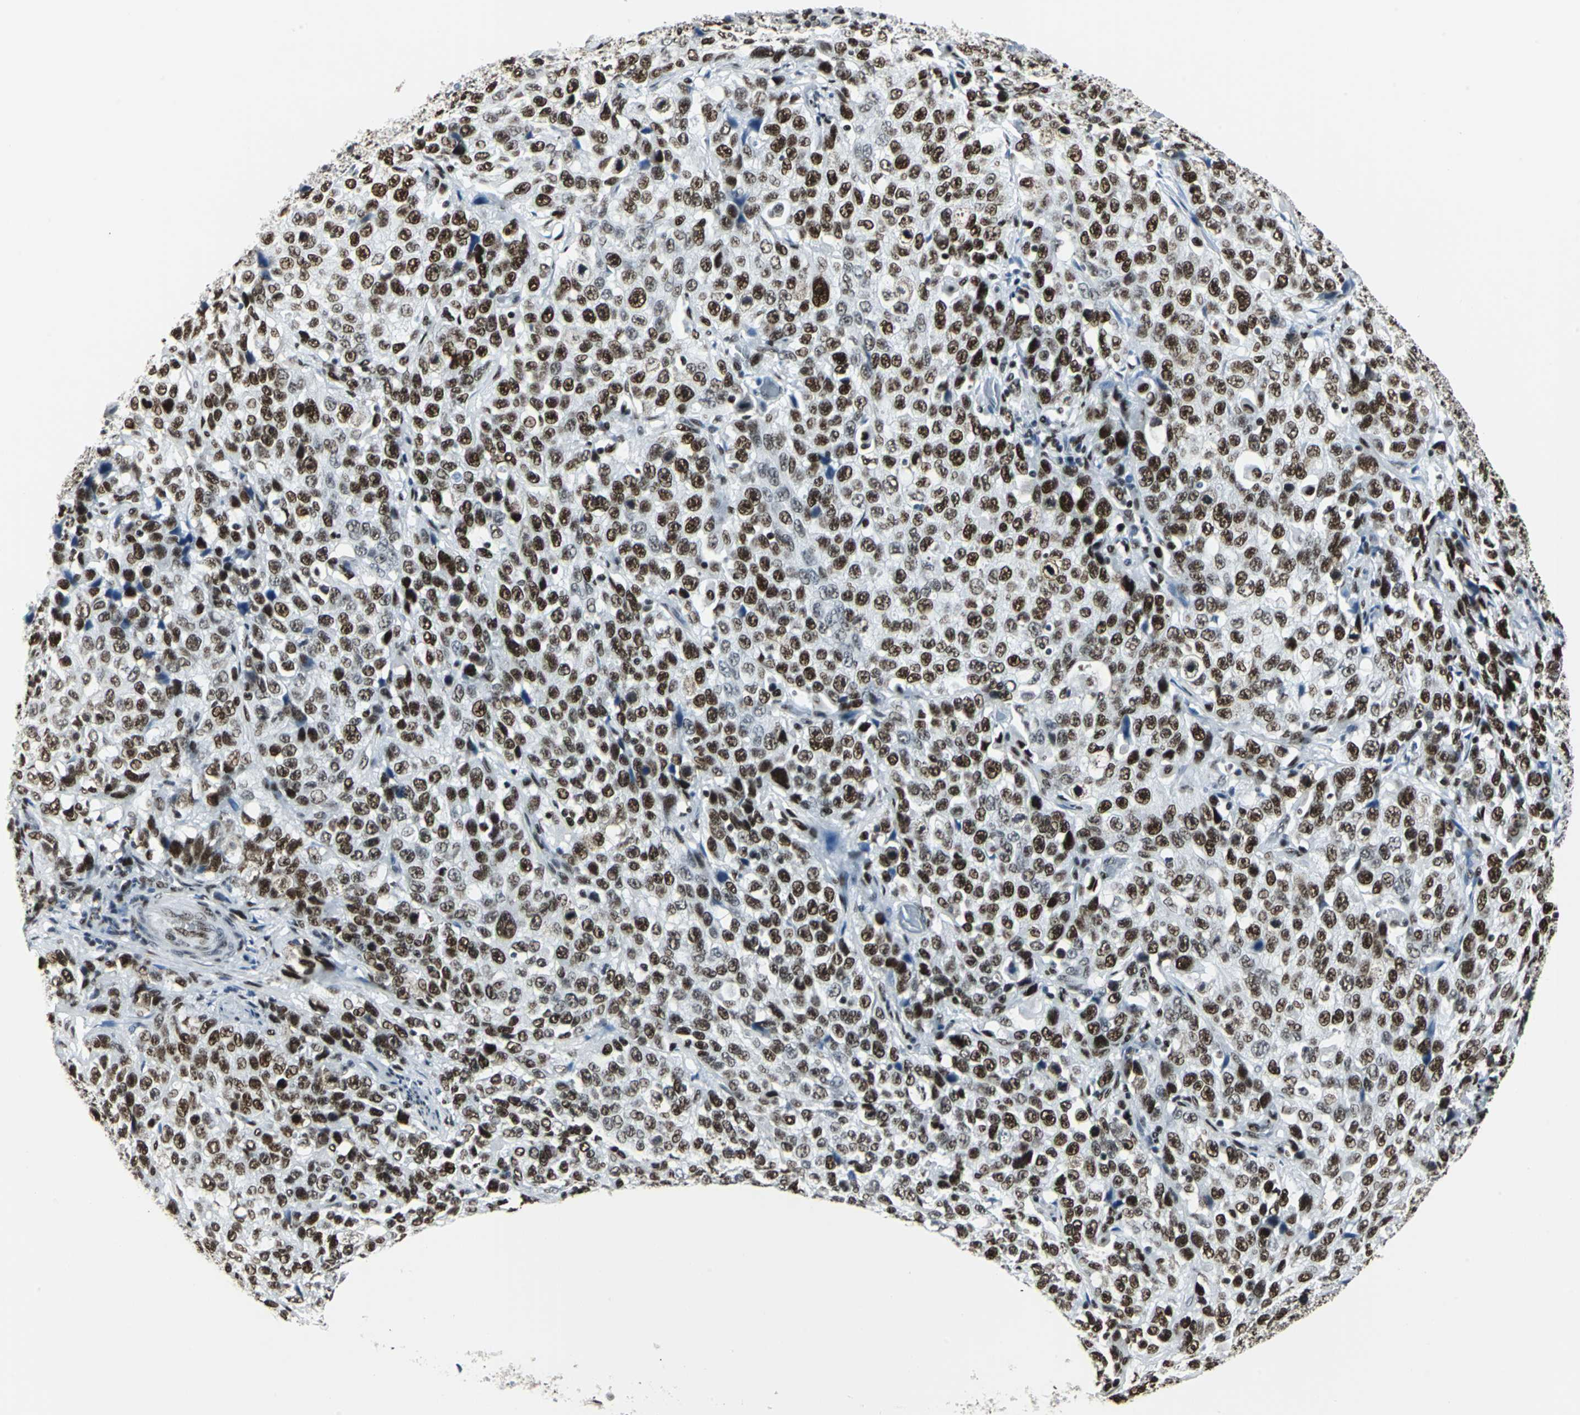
{"staining": {"intensity": "strong", "quantity": ">75%", "location": "nuclear"}, "tissue": "stomach cancer", "cell_type": "Tumor cells", "image_type": "cancer", "snomed": [{"axis": "morphology", "description": "Normal tissue, NOS"}, {"axis": "morphology", "description": "Adenocarcinoma, NOS"}, {"axis": "topography", "description": "Stomach"}], "caption": "This histopathology image displays immunohistochemistry staining of human adenocarcinoma (stomach), with high strong nuclear expression in about >75% of tumor cells.", "gene": "HDAC2", "patient": {"sex": "male", "age": 48}}